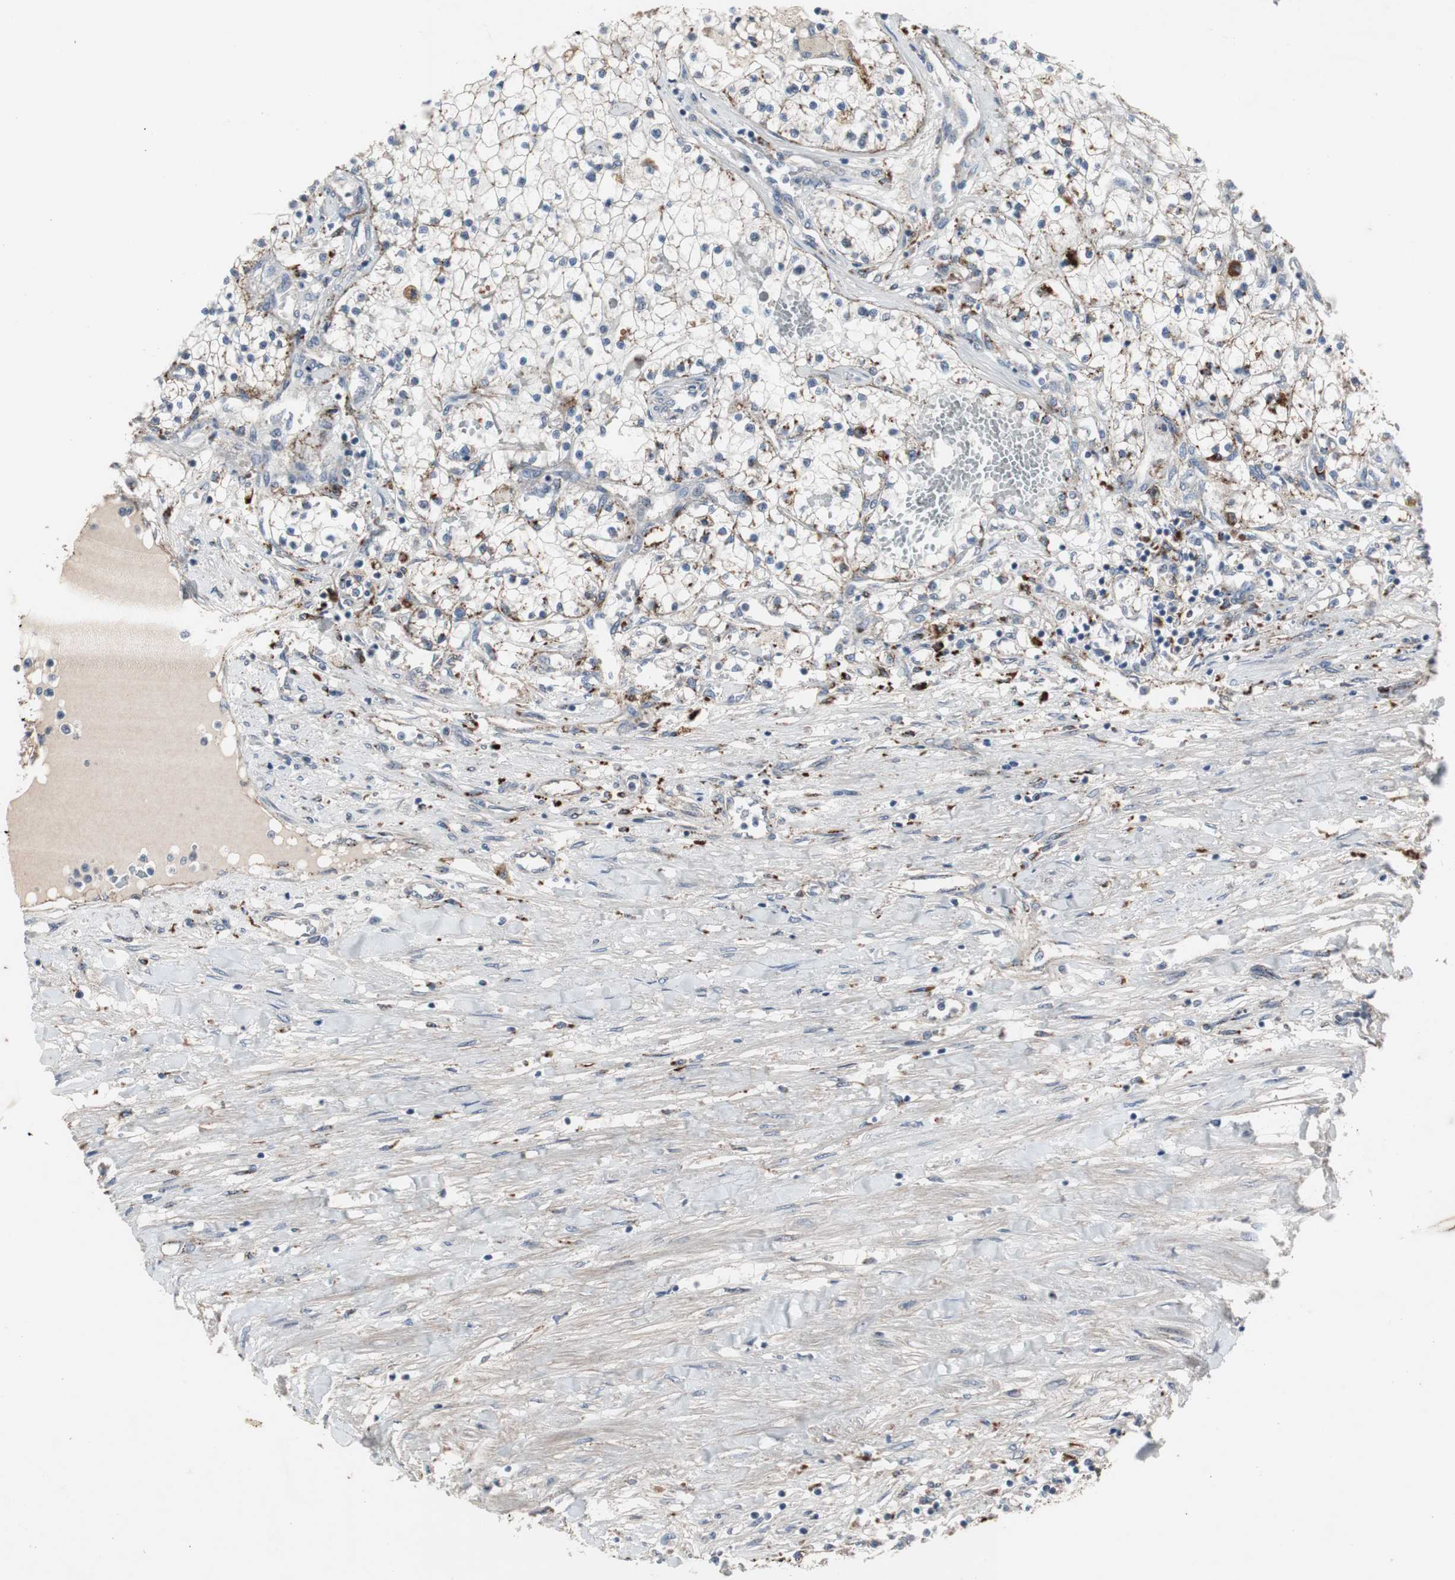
{"staining": {"intensity": "strong", "quantity": "25%-75%", "location": "cytoplasmic/membranous"}, "tissue": "renal cancer", "cell_type": "Tumor cells", "image_type": "cancer", "snomed": [{"axis": "morphology", "description": "Adenocarcinoma, NOS"}, {"axis": "topography", "description": "Kidney"}], "caption": "IHC of human renal cancer exhibits high levels of strong cytoplasmic/membranous staining in about 25%-75% of tumor cells.", "gene": "GBA1", "patient": {"sex": "male", "age": 68}}